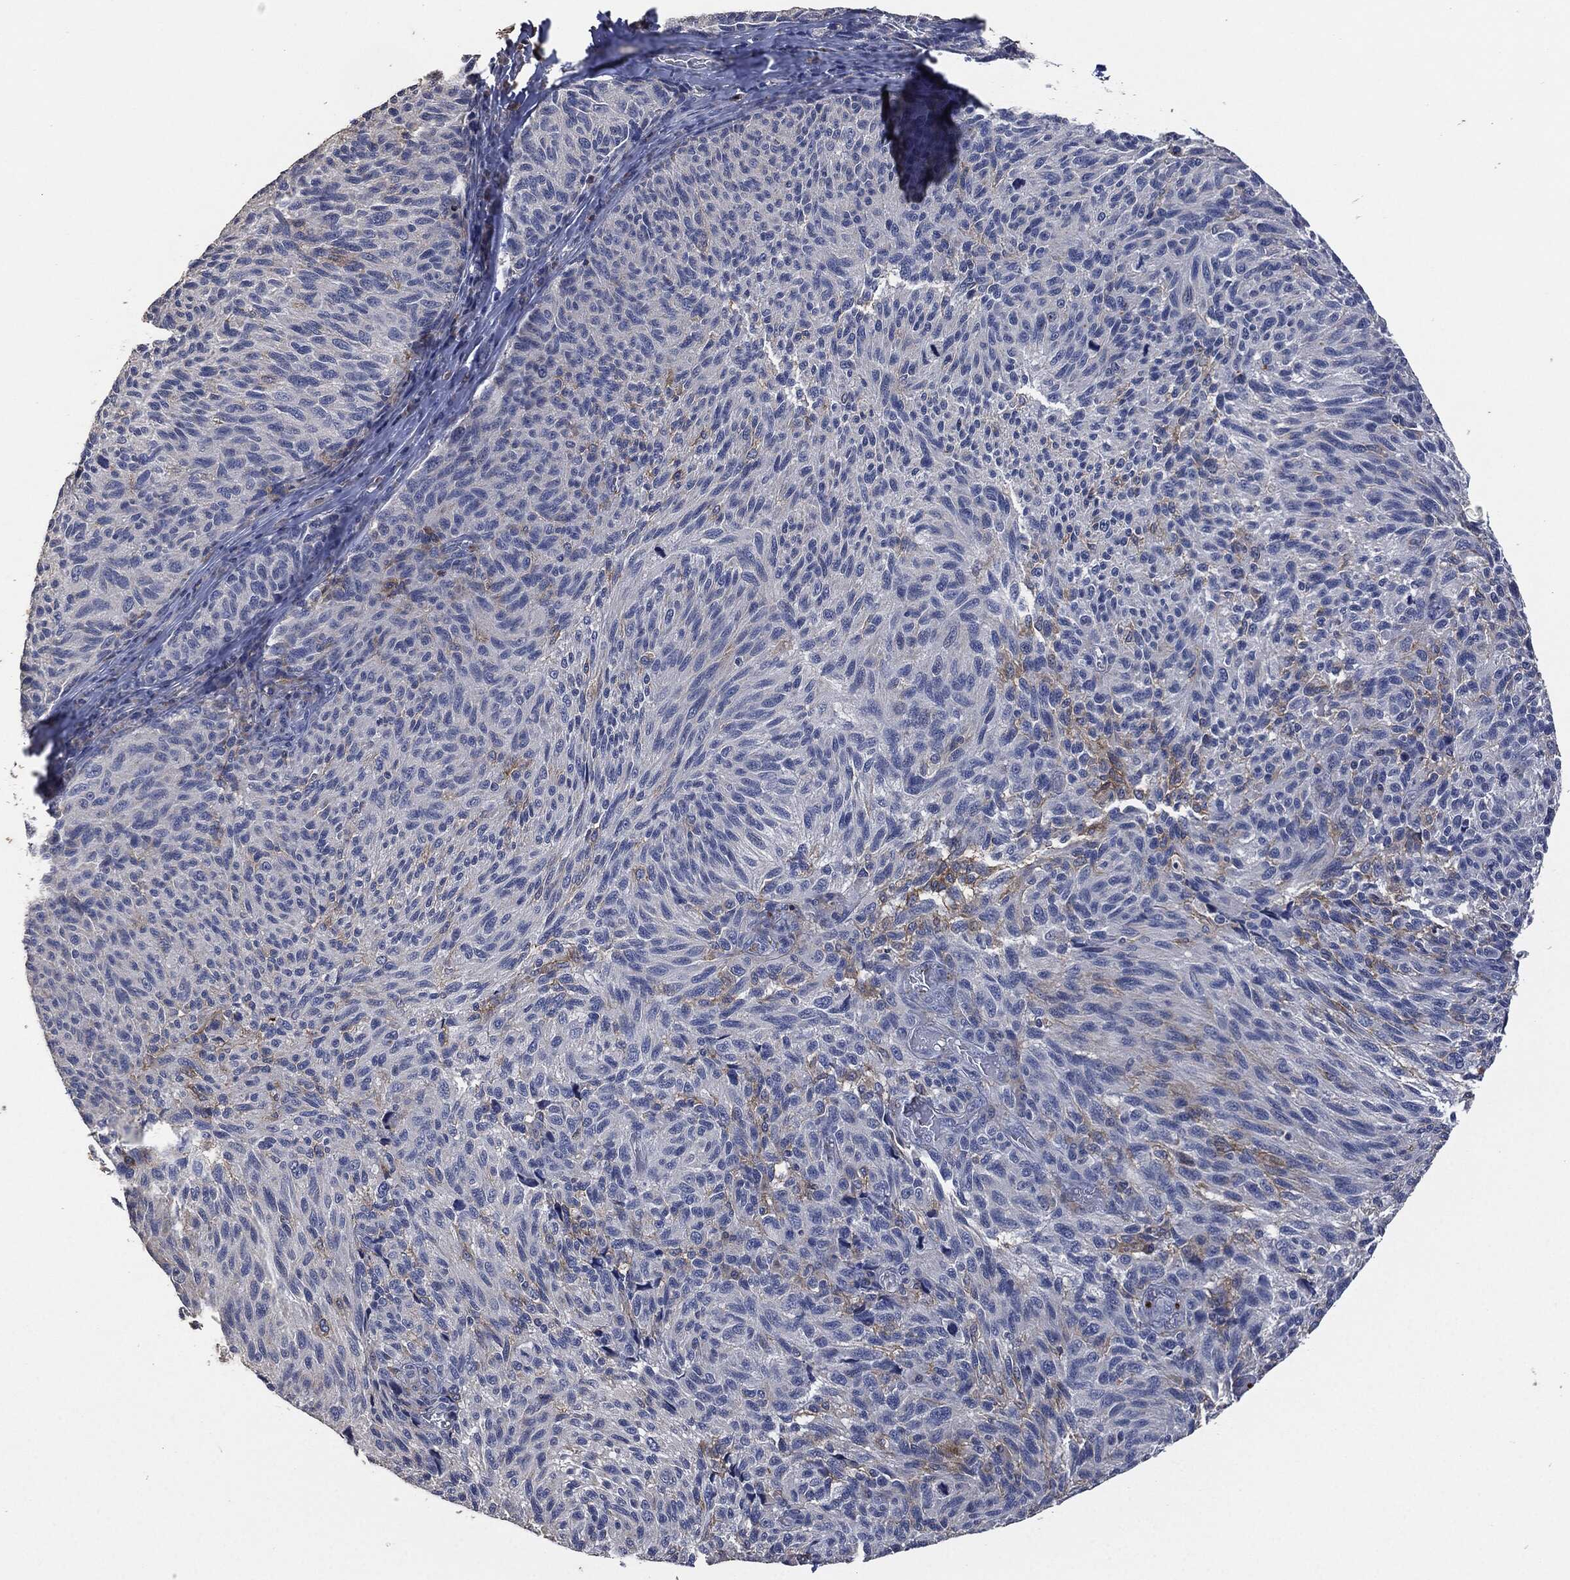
{"staining": {"intensity": "negative", "quantity": "none", "location": "none"}, "tissue": "melanoma", "cell_type": "Tumor cells", "image_type": "cancer", "snomed": [{"axis": "morphology", "description": "Malignant melanoma, NOS"}, {"axis": "topography", "description": "Skin"}], "caption": "A high-resolution micrograph shows immunohistochemistry staining of melanoma, which exhibits no significant positivity in tumor cells.", "gene": "CD33", "patient": {"sex": "female", "age": 73}}